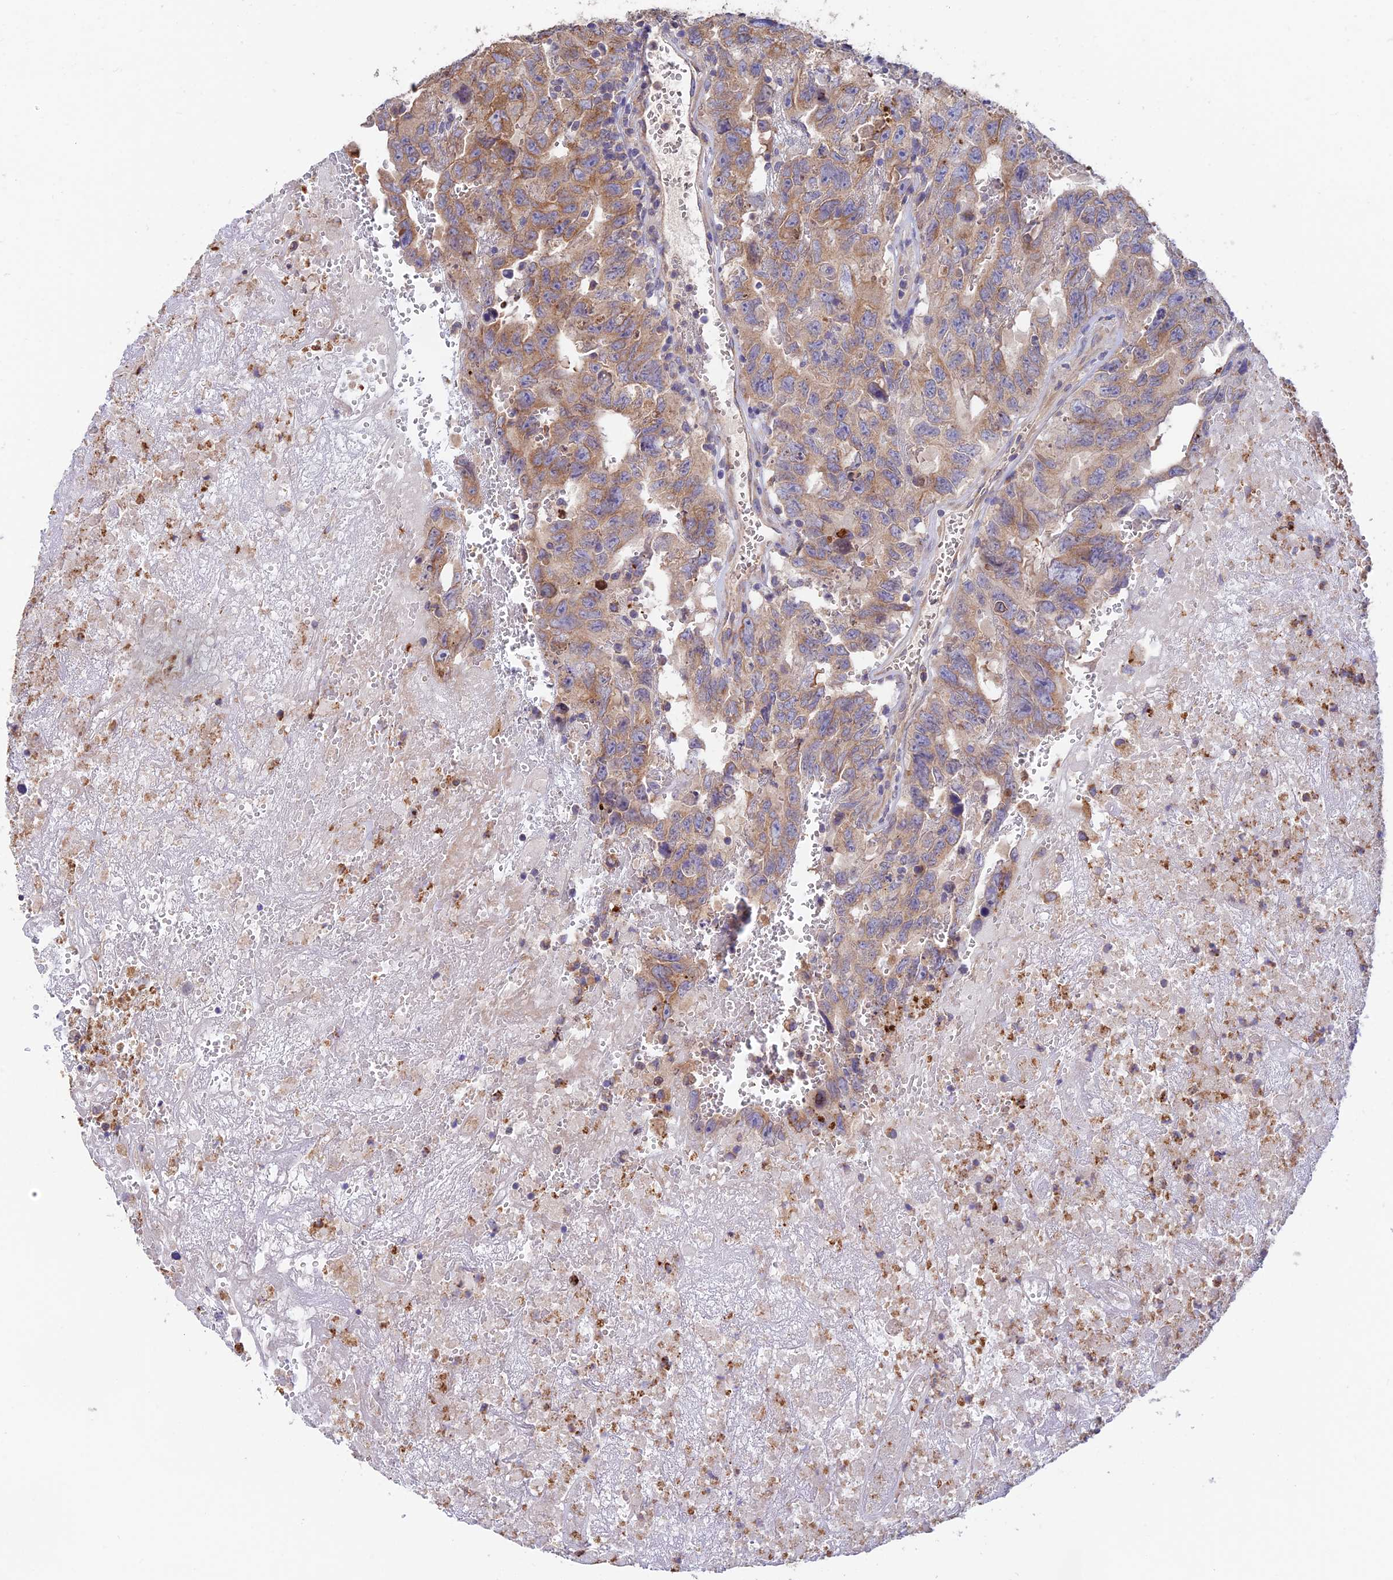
{"staining": {"intensity": "moderate", "quantity": "25%-75%", "location": "cytoplasmic/membranous"}, "tissue": "testis cancer", "cell_type": "Tumor cells", "image_type": "cancer", "snomed": [{"axis": "morphology", "description": "Carcinoma, Embryonal, NOS"}, {"axis": "topography", "description": "Testis"}], "caption": "A brown stain shows moderate cytoplasmic/membranous positivity of a protein in testis cancer tumor cells.", "gene": "EMC3", "patient": {"sex": "male", "age": 45}}